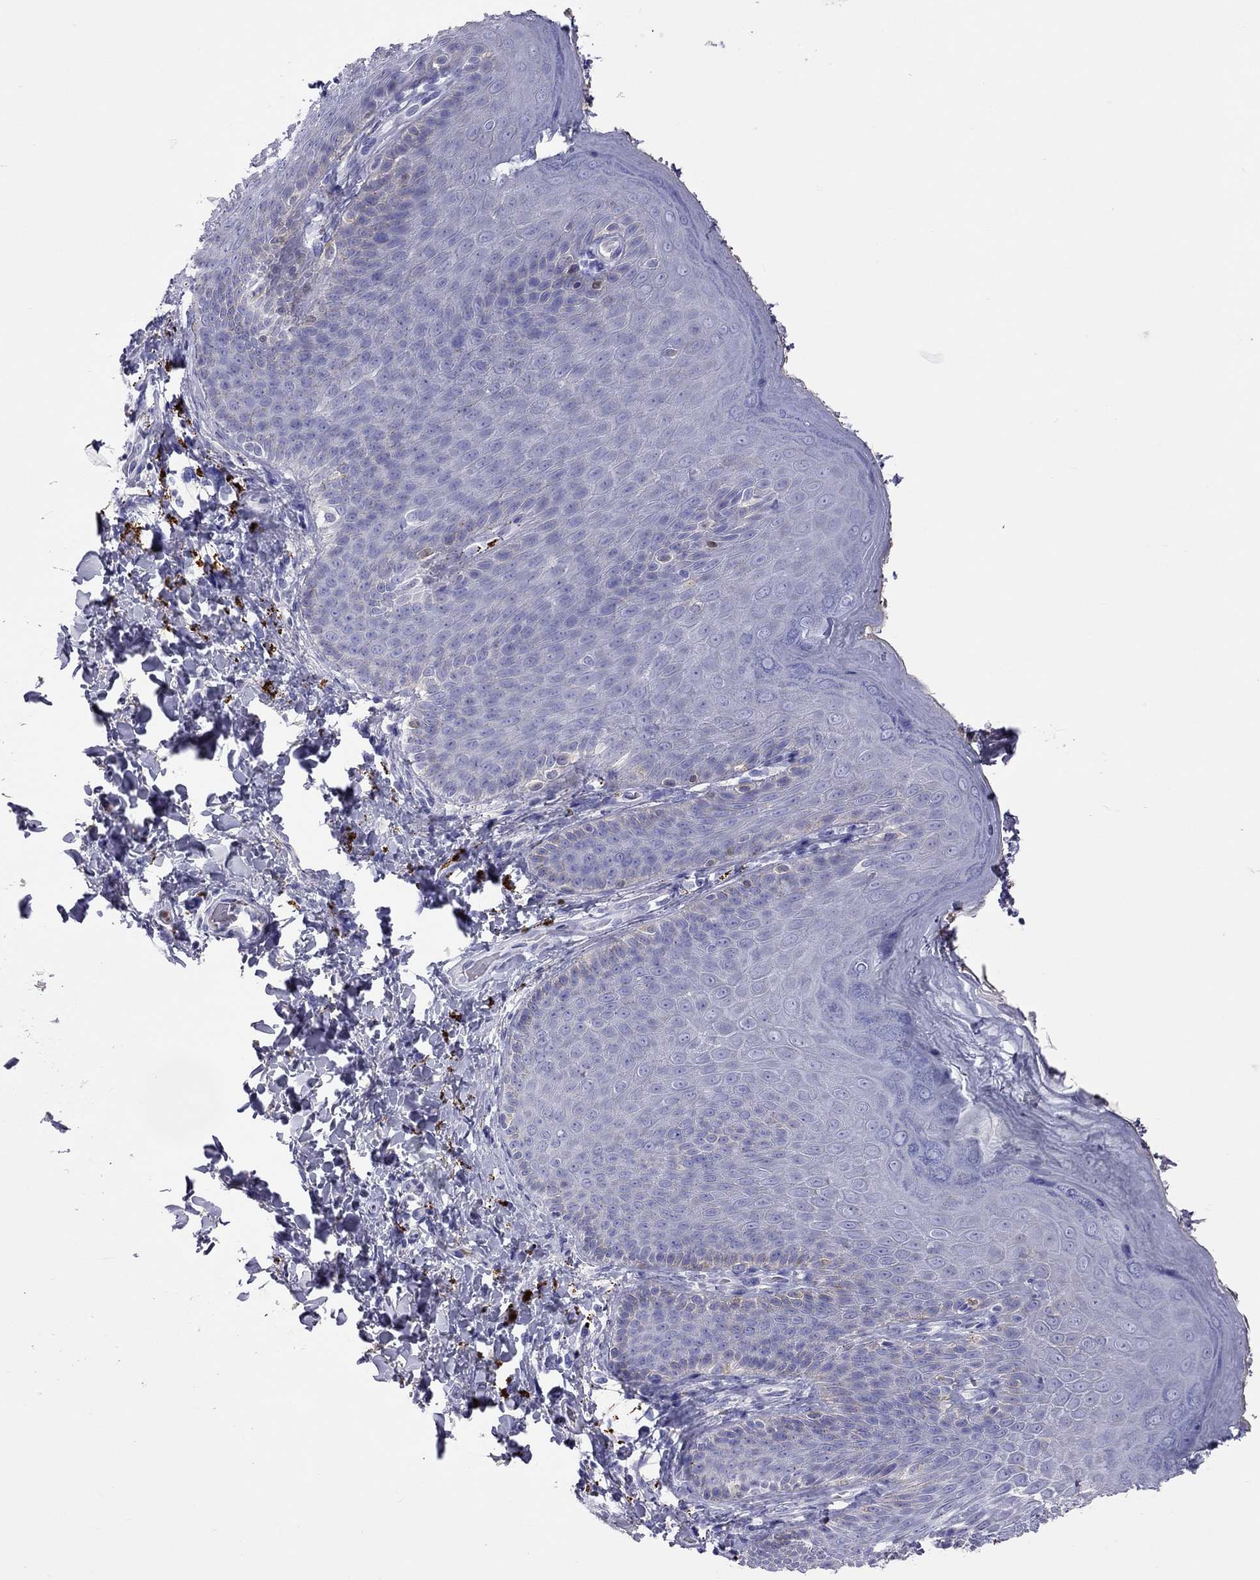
{"staining": {"intensity": "negative", "quantity": "none", "location": "none"}, "tissue": "skin", "cell_type": "Epidermal cells", "image_type": "normal", "snomed": [{"axis": "morphology", "description": "Normal tissue, NOS"}, {"axis": "topography", "description": "Anal"}], "caption": "DAB (3,3'-diaminobenzidine) immunohistochemical staining of unremarkable skin displays no significant staining in epidermal cells. (Brightfield microscopy of DAB IHC at high magnification).", "gene": "SERPINA3", "patient": {"sex": "male", "age": 53}}